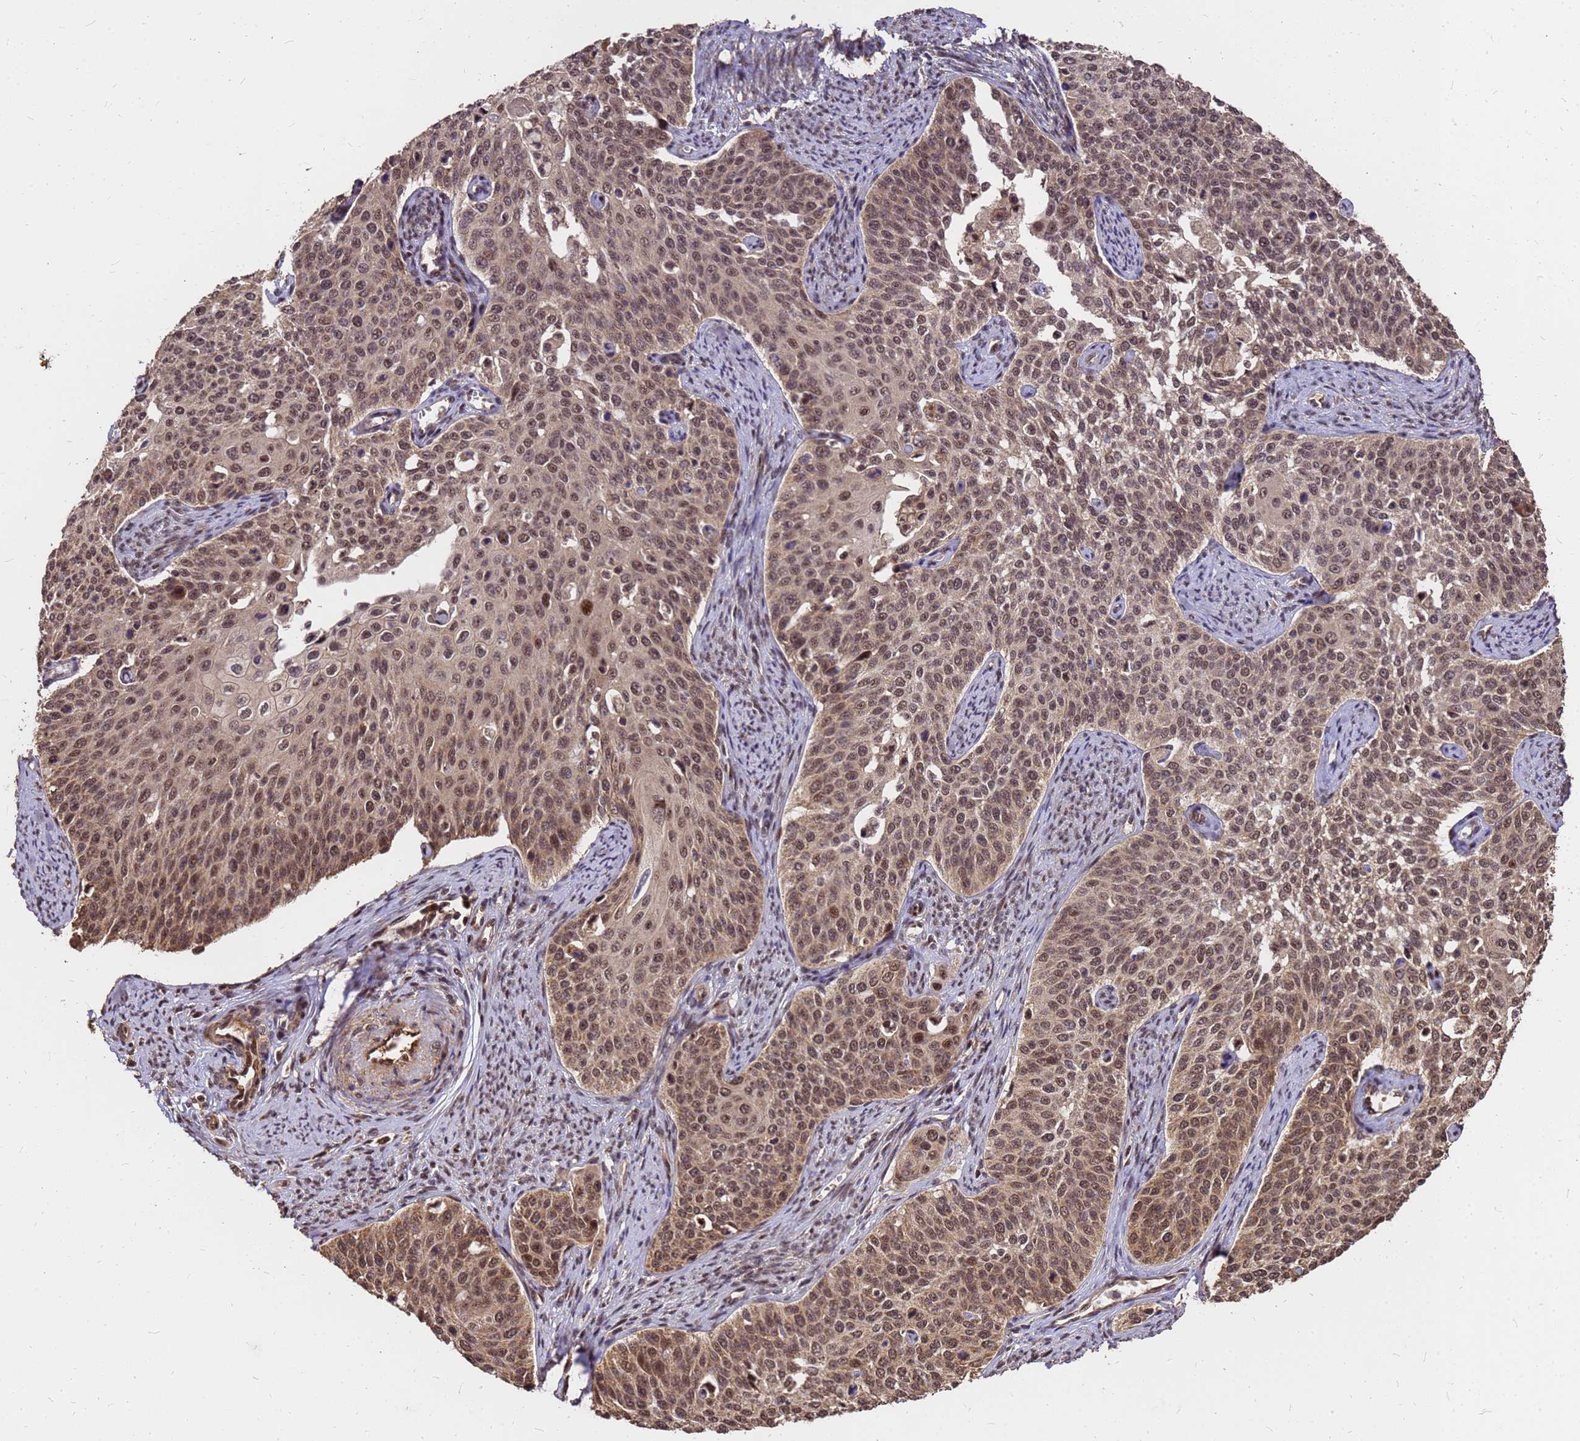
{"staining": {"intensity": "moderate", "quantity": ">75%", "location": "cytoplasmic/membranous,nuclear"}, "tissue": "cervical cancer", "cell_type": "Tumor cells", "image_type": "cancer", "snomed": [{"axis": "morphology", "description": "Squamous cell carcinoma, NOS"}, {"axis": "topography", "description": "Cervix"}], "caption": "Moderate cytoplasmic/membranous and nuclear positivity for a protein is present in about >75% of tumor cells of squamous cell carcinoma (cervical) using immunohistochemistry.", "gene": "GPATCH8", "patient": {"sex": "female", "age": 44}}